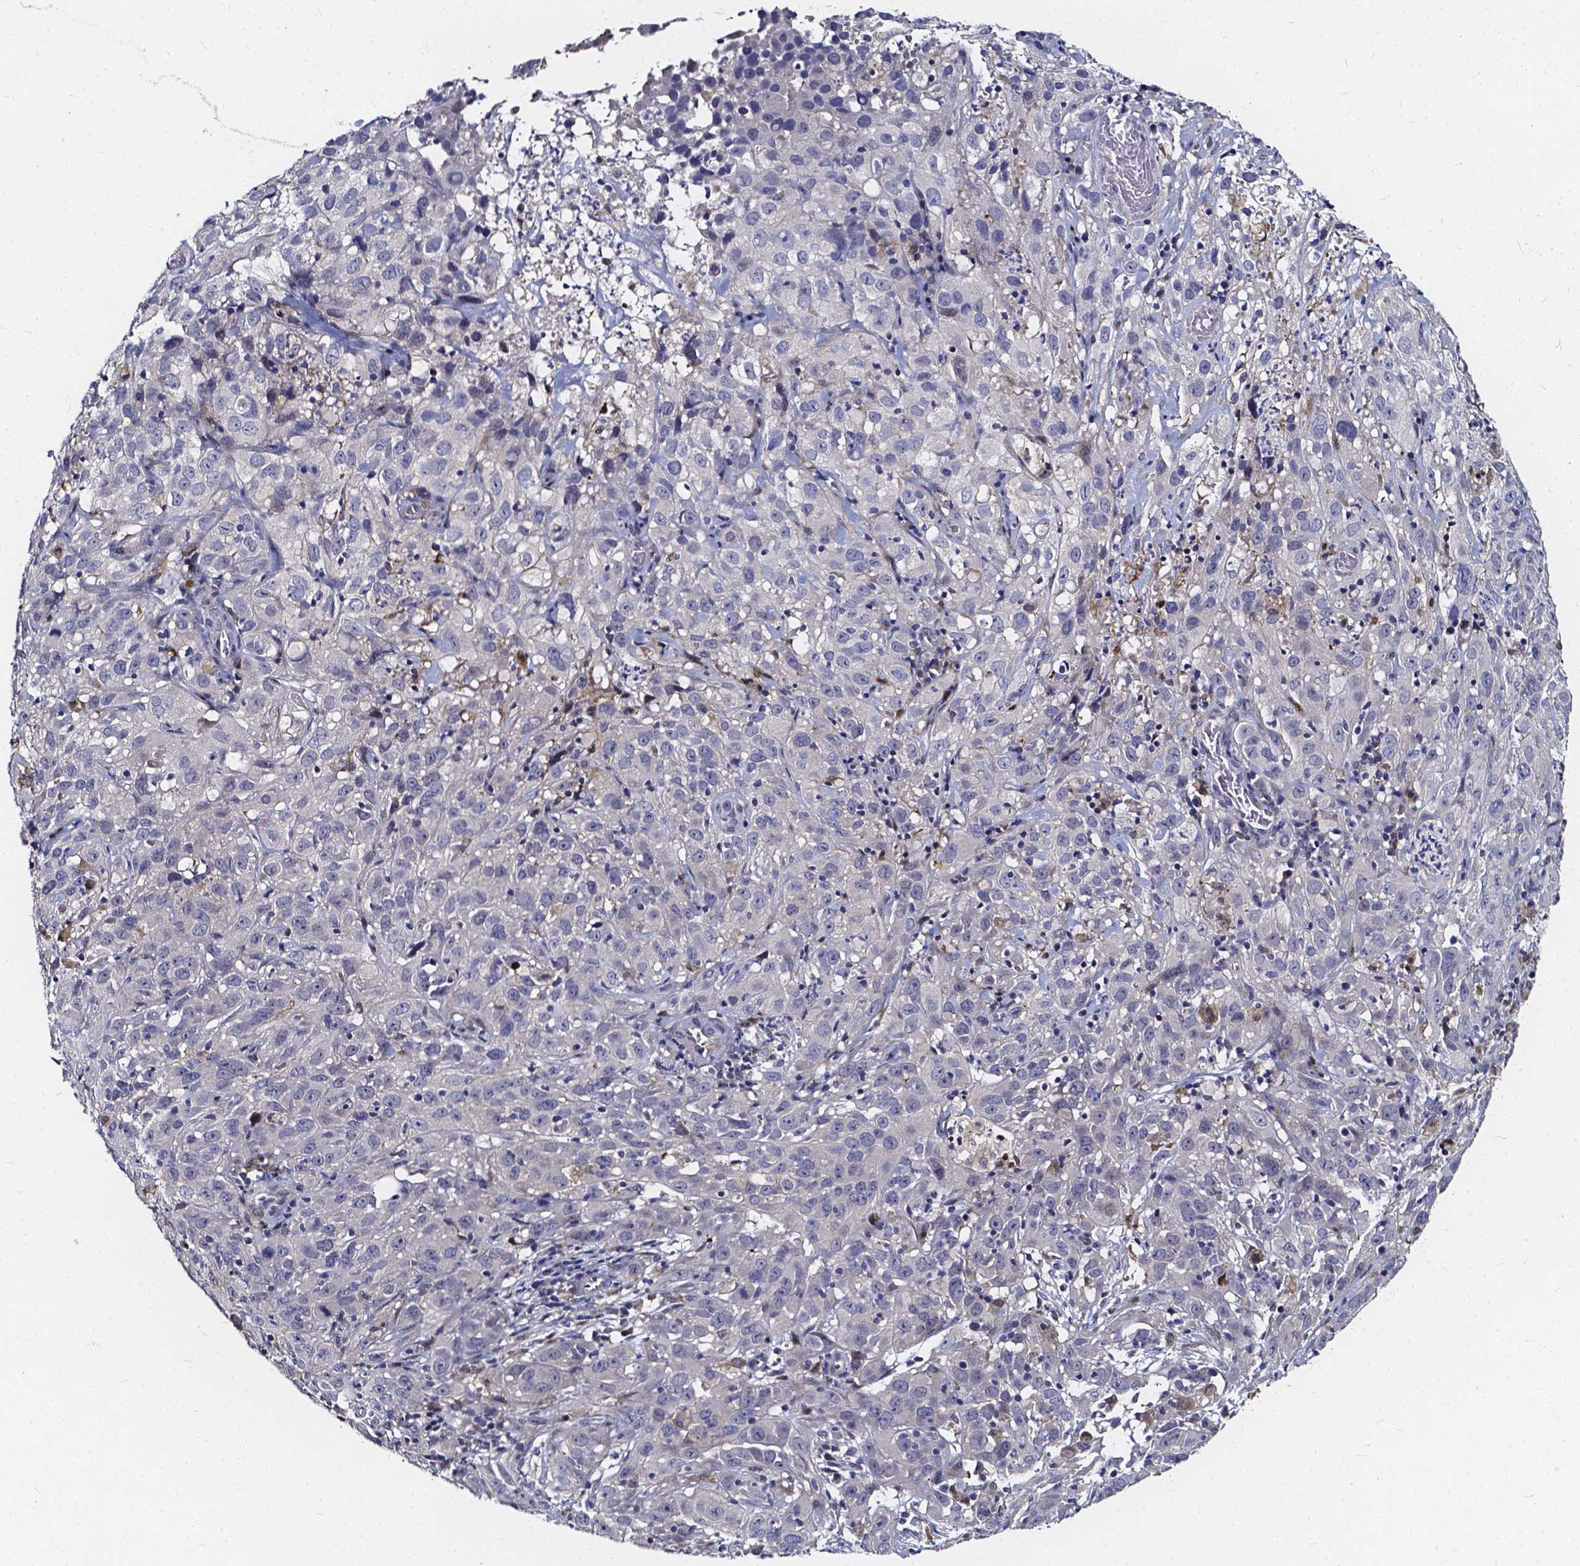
{"staining": {"intensity": "negative", "quantity": "none", "location": "none"}, "tissue": "cervical cancer", "cell_type": "Tumor cells", "image_type": "cancer", "snomed": [{"axis": "morphology", "description": "Squamous cell carcinoma, NOS"}, {"axis": "topography", "description": "Cervix"}], "caption": "Tumor cells are negative for protein expression in human cervical squamous cell carcinoma.", "gene": "SOWAHA", "patient": {"sex": "female", "age": 32}}